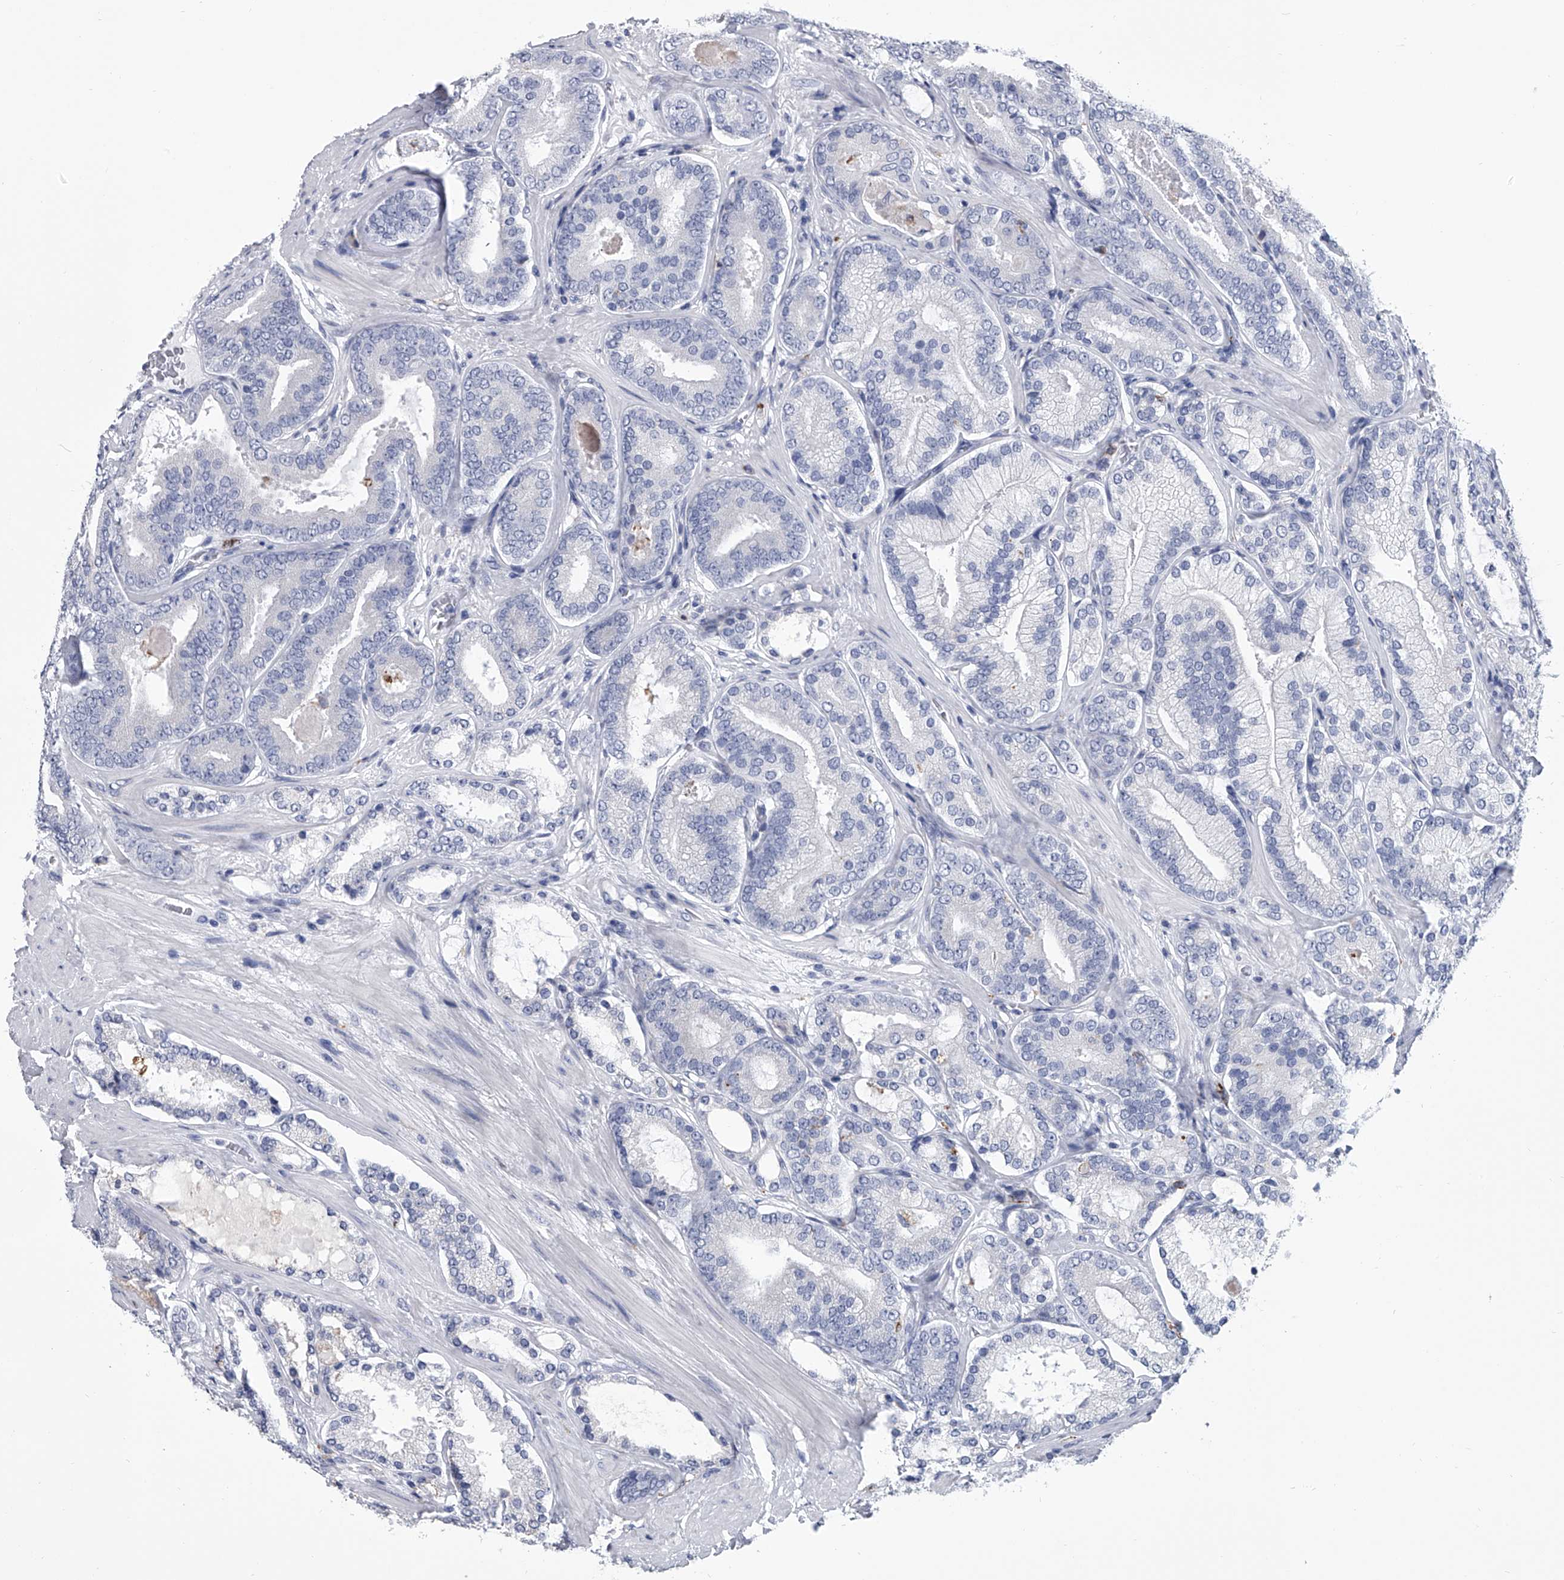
{"staining": {"intensity": "negative", "quantity": "none", "location": "none"}, "tissue": "prostate cancer", "cell_type": "Tumor cells", "image_type": "cancer", "snomed": [{"axis": "morphology", "description": "Adenocarcinoma, High grade"}, {"axis": "topography", "description": "Prostate"}], "caption": "Immunohistochemistry (IHC) of human prostate cancer exhibits no staining in tumor cells.", "gene": "TRIM8", "patient": {"sex": "male", "age": 60}}